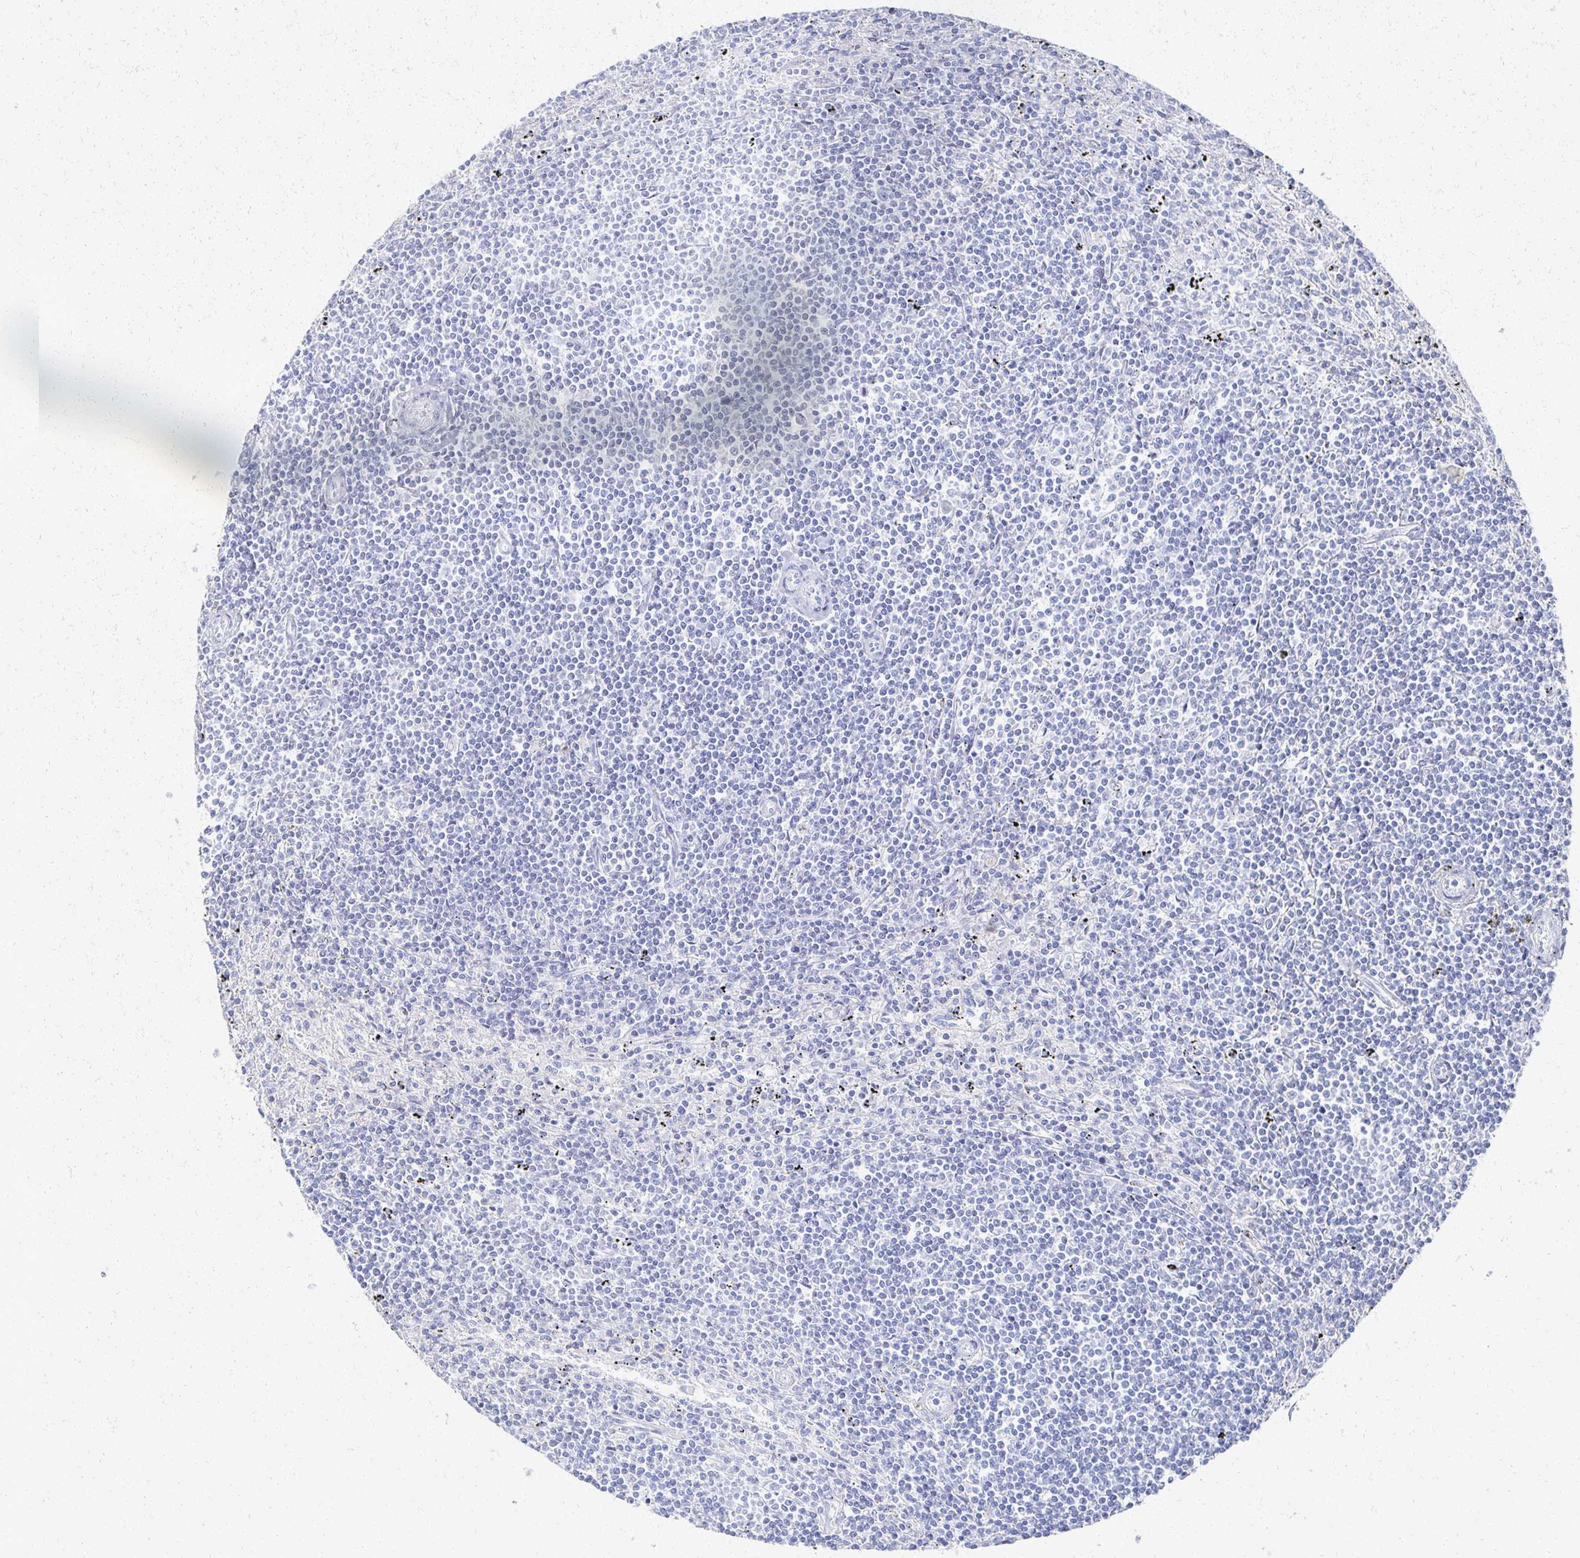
{"staining": {"intensity": "negative", "quantity": "none", "location": "none"}, "tissue": "lymphoma", "cell_type": "Tumor cells", "image_type": "cancer", "snomed": [{"axis": "morphology", "description": "Malignant lymphoma, non-Hodgkin's type, Low grade"}, {"axis": "topography", "description": "Spleen"}], "caption": "A high-resolution micrograph shows immunohistochemistry (IHC) staining of lymphoma, which shows no significant expression in tumor cells.", "gene": "PRR20A", "patient": {"sex": "male", "age": 76}}